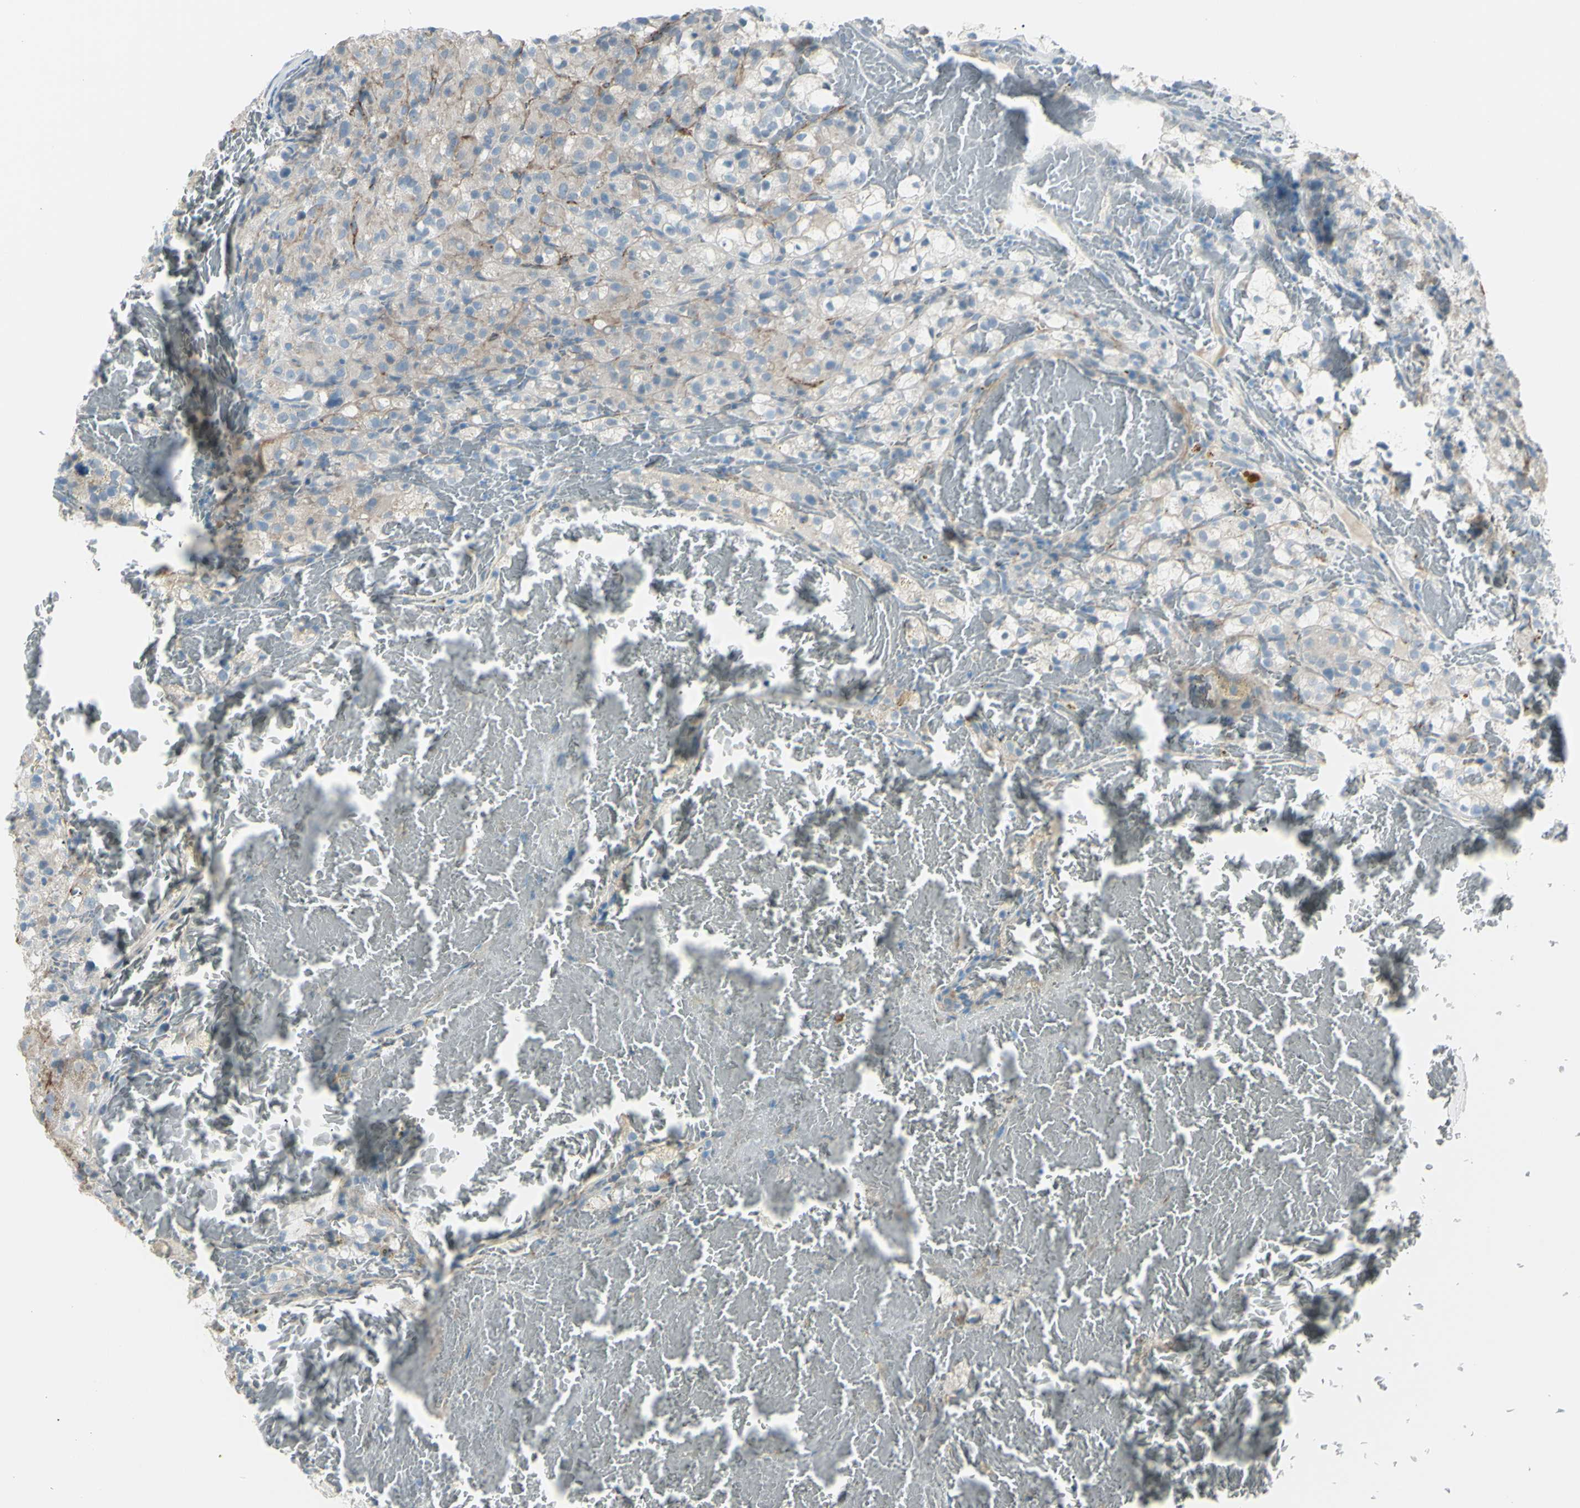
{"staining": {"intensity": "weak", "quantity": "<25%", "location": "cytoplasmic/membranous"}, "tissue": "renal cancer", "cell_type": "Tumor cells", "image_type": "cancer", "snomed": [{"axis": "morphology", "description": "Adenocarcinoma, NOS"}, {"axis": "topography", "description": "Kidney"}], "caption": "Tumor cells show no significant staining in renal cancer (adenocarcinoma).", "gene": "GPR34", "patient": {"sex": "male", "age": 61}}